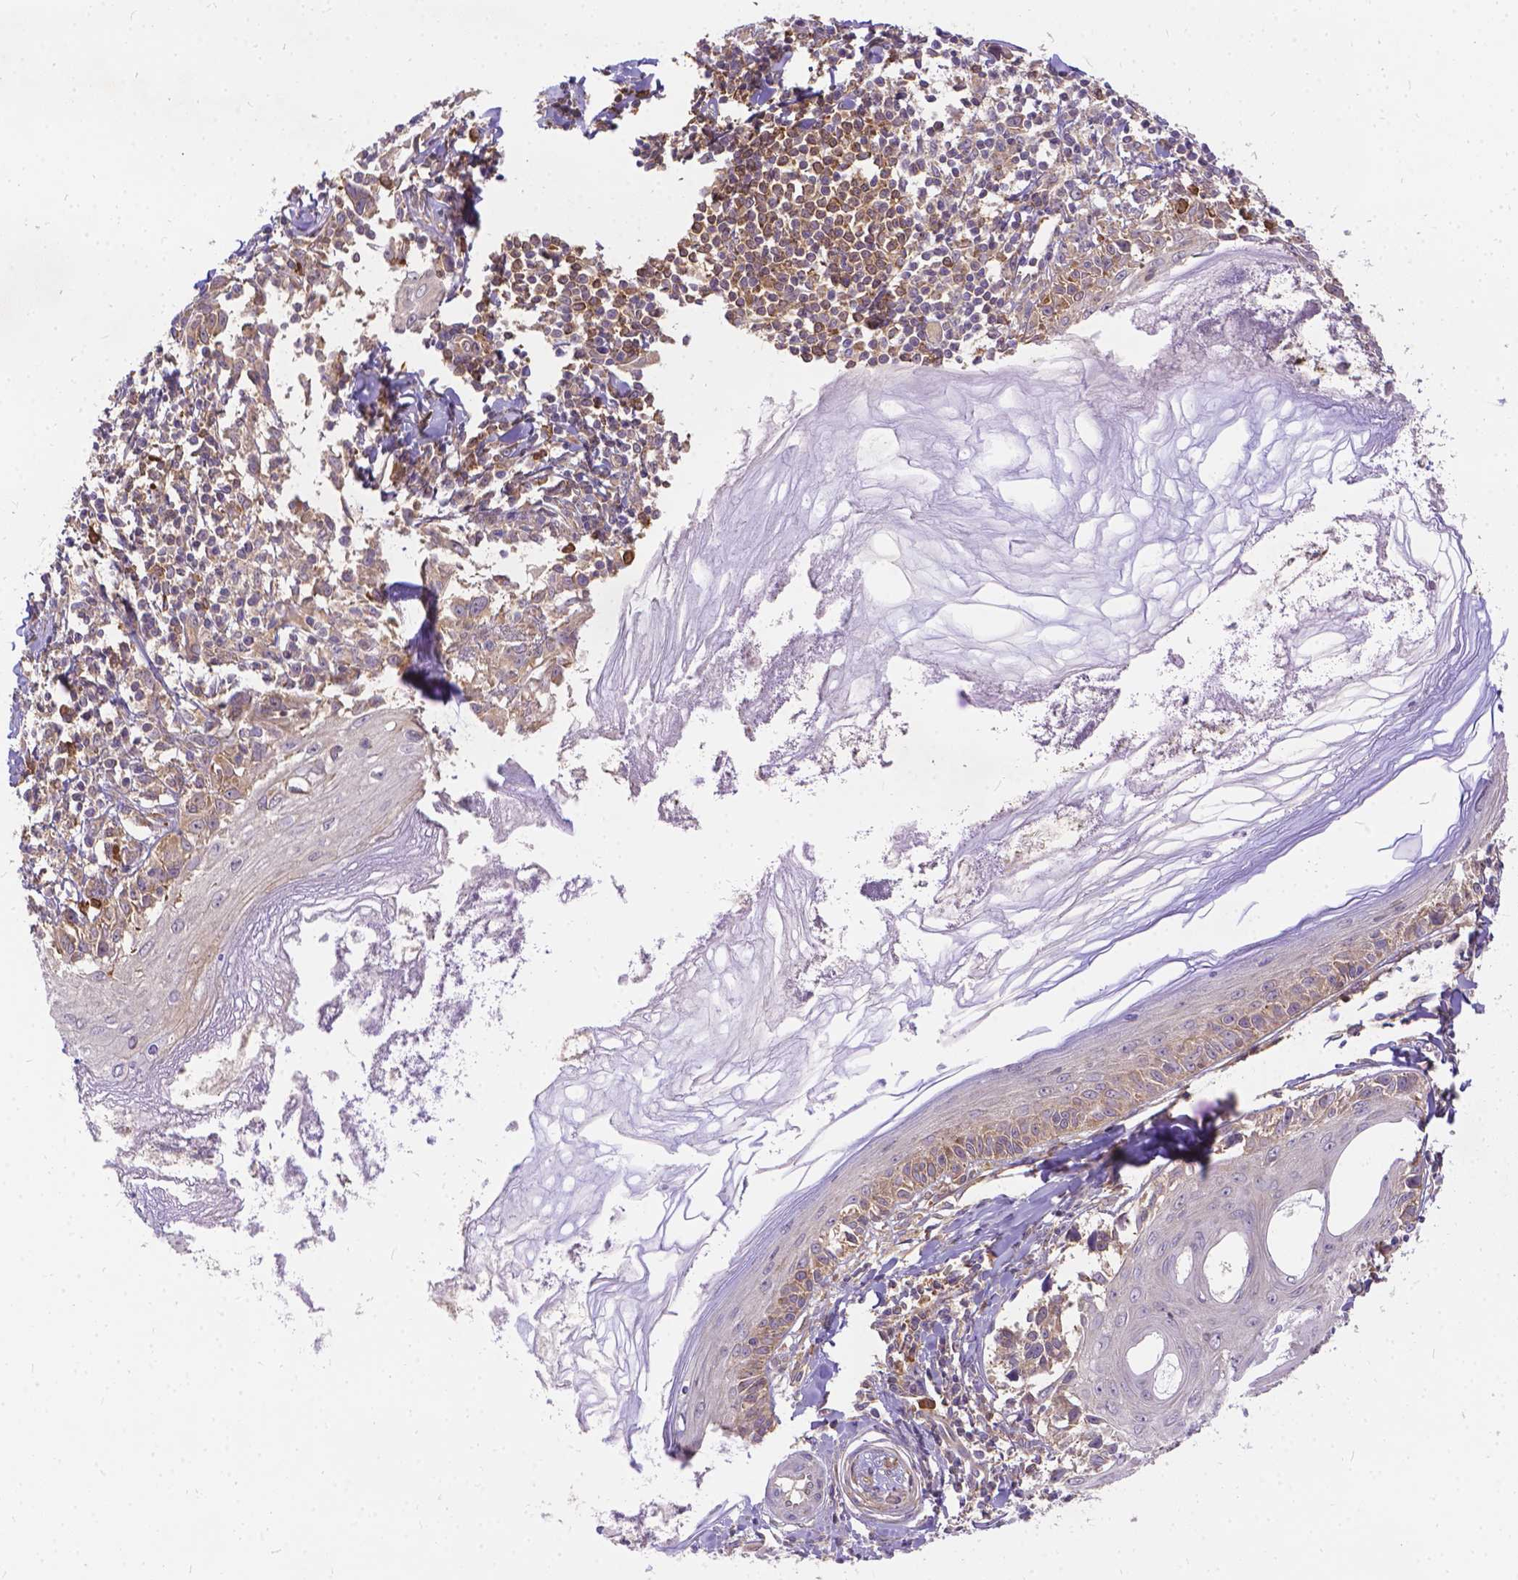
{"staining": {"intensity": "weak", "quantity": ">75%", "location": "cytoplasmic/membranous"}, "tissue": "melanoma", "cell_type": "Tumor cells", "image_type": "cancer", "snomed": [{"axis": "morphology", "description": "Malignant melanoma, NOS"}, {"axis": "topography", "description": "Skin"}], "caption": "A brown stain labels weak cytoplasmic/membranous staining of a protein in malignant melanoma tumor cells.", "gene": "DENND6A", "patient": {"sex": "female", "age": 86}}